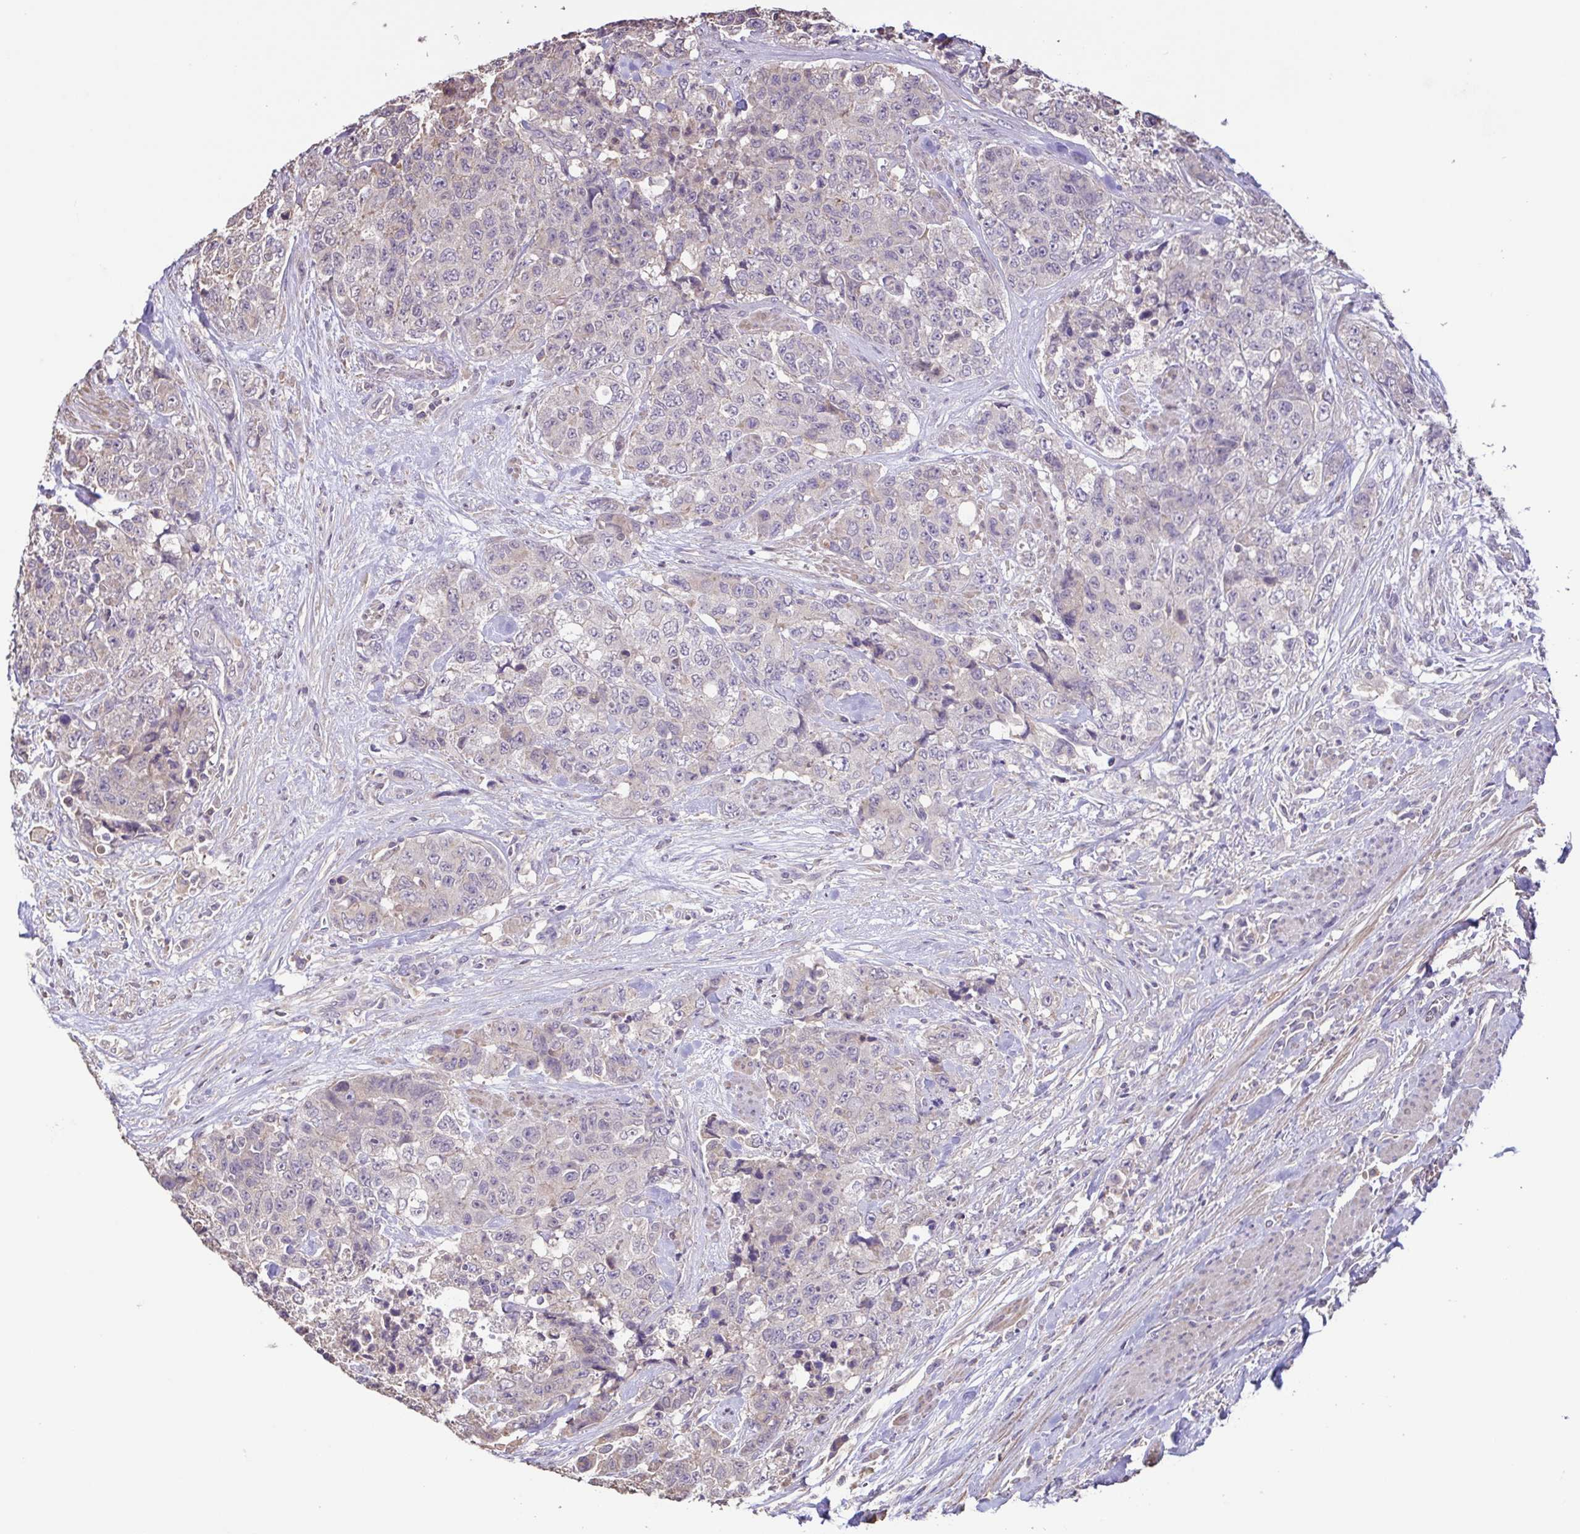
{"staining": {"intensity": "negative", "quantity": "none", "location": "none"}, "tissue": "urothelial cancer", "cell_type": "Tumor cells", "image_type": "cancer", "snomed": [{"axis": "morphology", "description": "Urothelial carcinoma, High grade"}, {"axis": "topography", "description": "Urinary bladder"}], "caption": "Tumor cells show no significant protein staining in high-grade urothelial carcinoma.", "gene": "ACTRT2", "patient": {"sex": "female", "age": 78}}